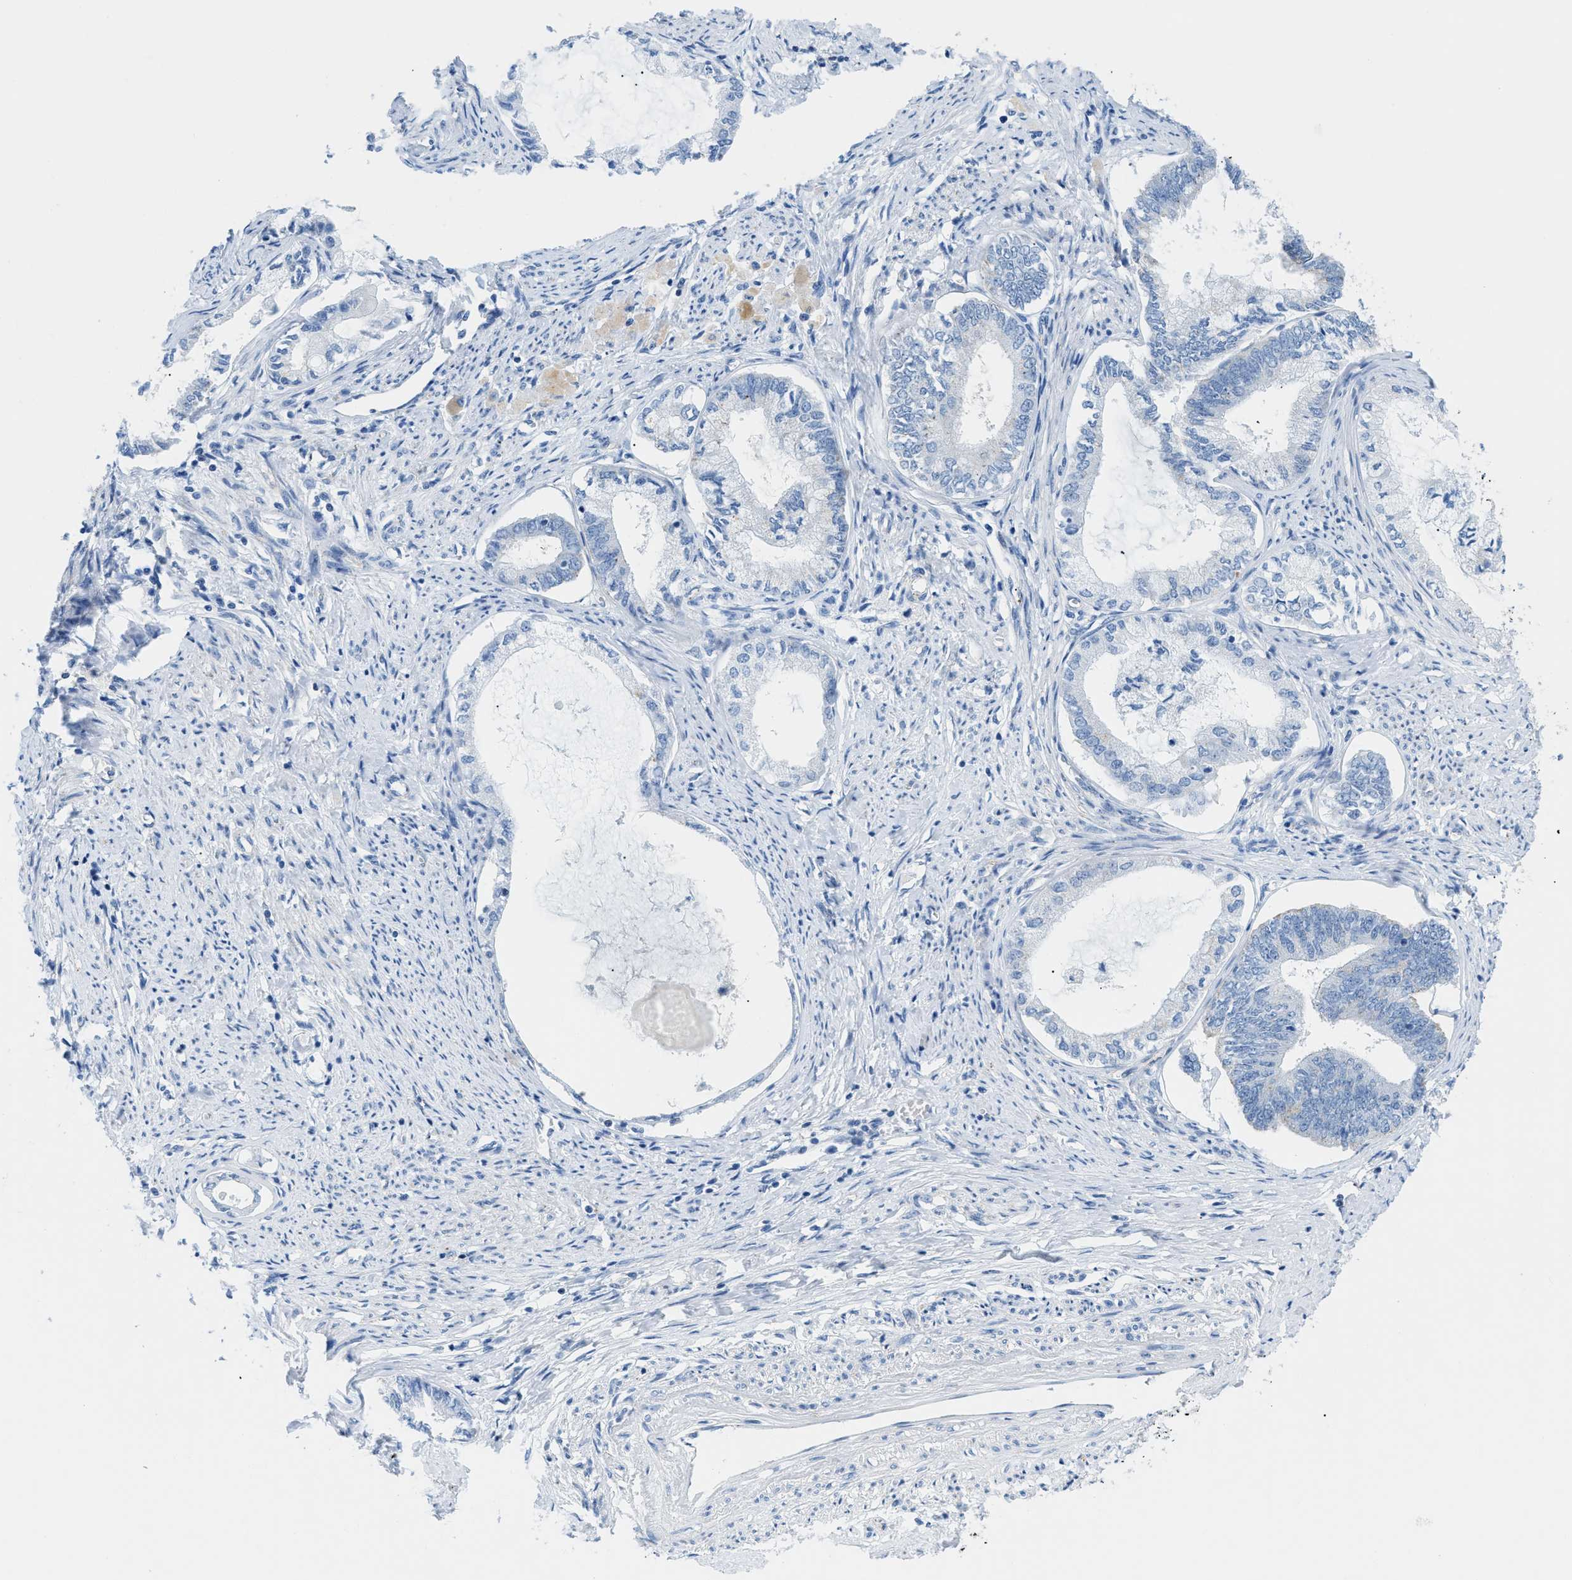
{"staining": {"intensity": "negative", "quantity": "none", "location": "none"}, "tissue": "endometrial cancer", "cell_type": "Tumor cells", "image_type": "cancer", "snomed": [{"axis": "morphology", "description": "Adenocarcinoma, NOS"}, {"axis": "topography", "description": "Endometrium"}], "caption": "Photomicrograph shows no significant protein staining in tumor cells of endometrial adenocarcinoma. The staining was performed using DAB (3,3'-diaminobenzidine) to visualize the protein expression in brown, while the nuclei were stained in blue with hematoxylin (Magnification: 20x).", "gene": "FDCSP", "patient": {"sex": "female", "age": 86}}